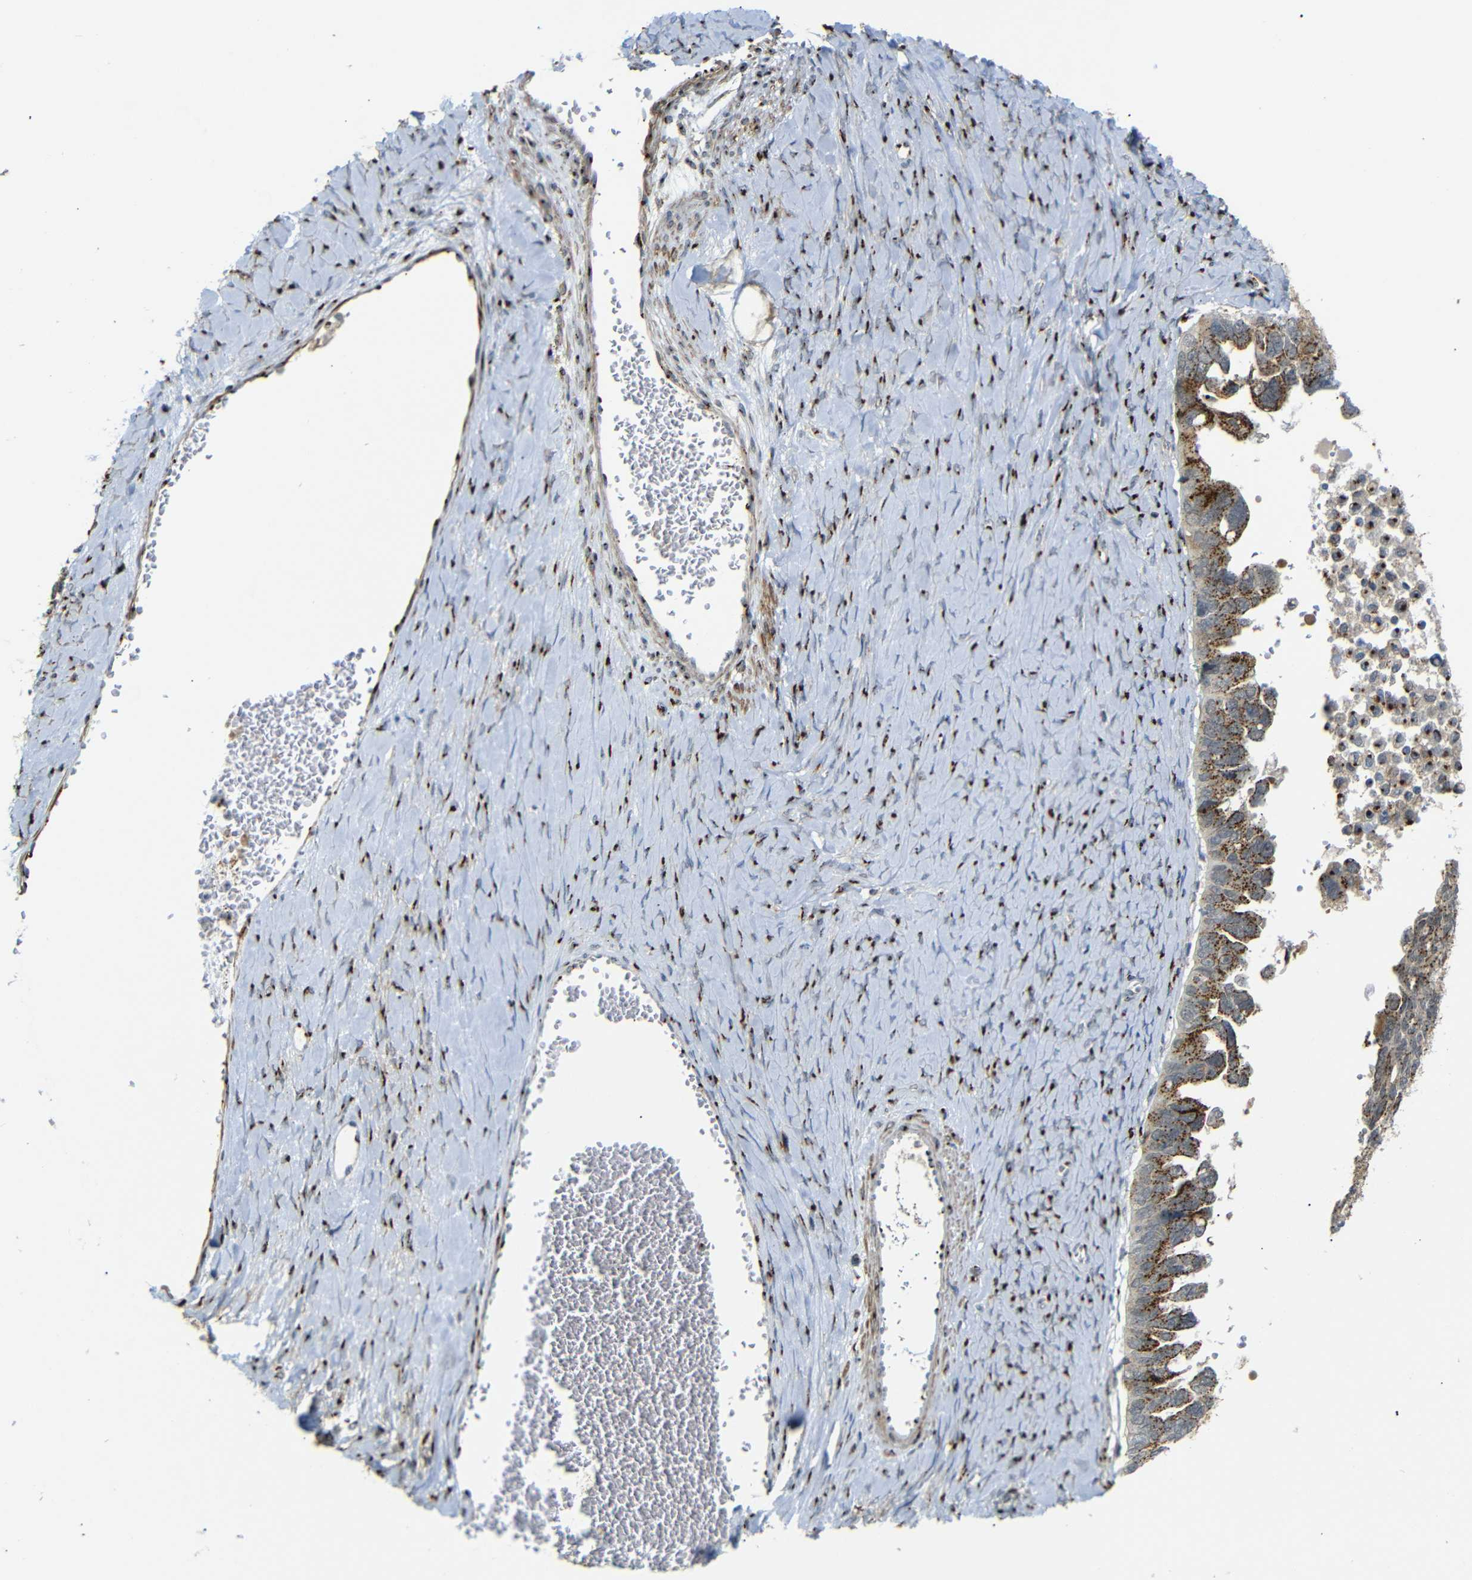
{"staining": {"intensity": "moderate", "quantity": ">75%", "location": "cytoplasmic/membranous"}, "tissue": "ovarian cancer", "cell_type": "Tumor cells", "image_type": "cancer", "snomed": [{"axis": "morphology", "description": "Cystadenocarcinoma, serous, NOS"}, {"axis": "topography", "description": "Ovary"}], "caption": "Immunohistochemical staining of human ovarian cancer exhibits medium levels of moderate cytoplasmic/membranous protein staining in about >75% of tumor cells.", "gene": "TGOLN2", "patient": {"sex": "female", "age": 79}}